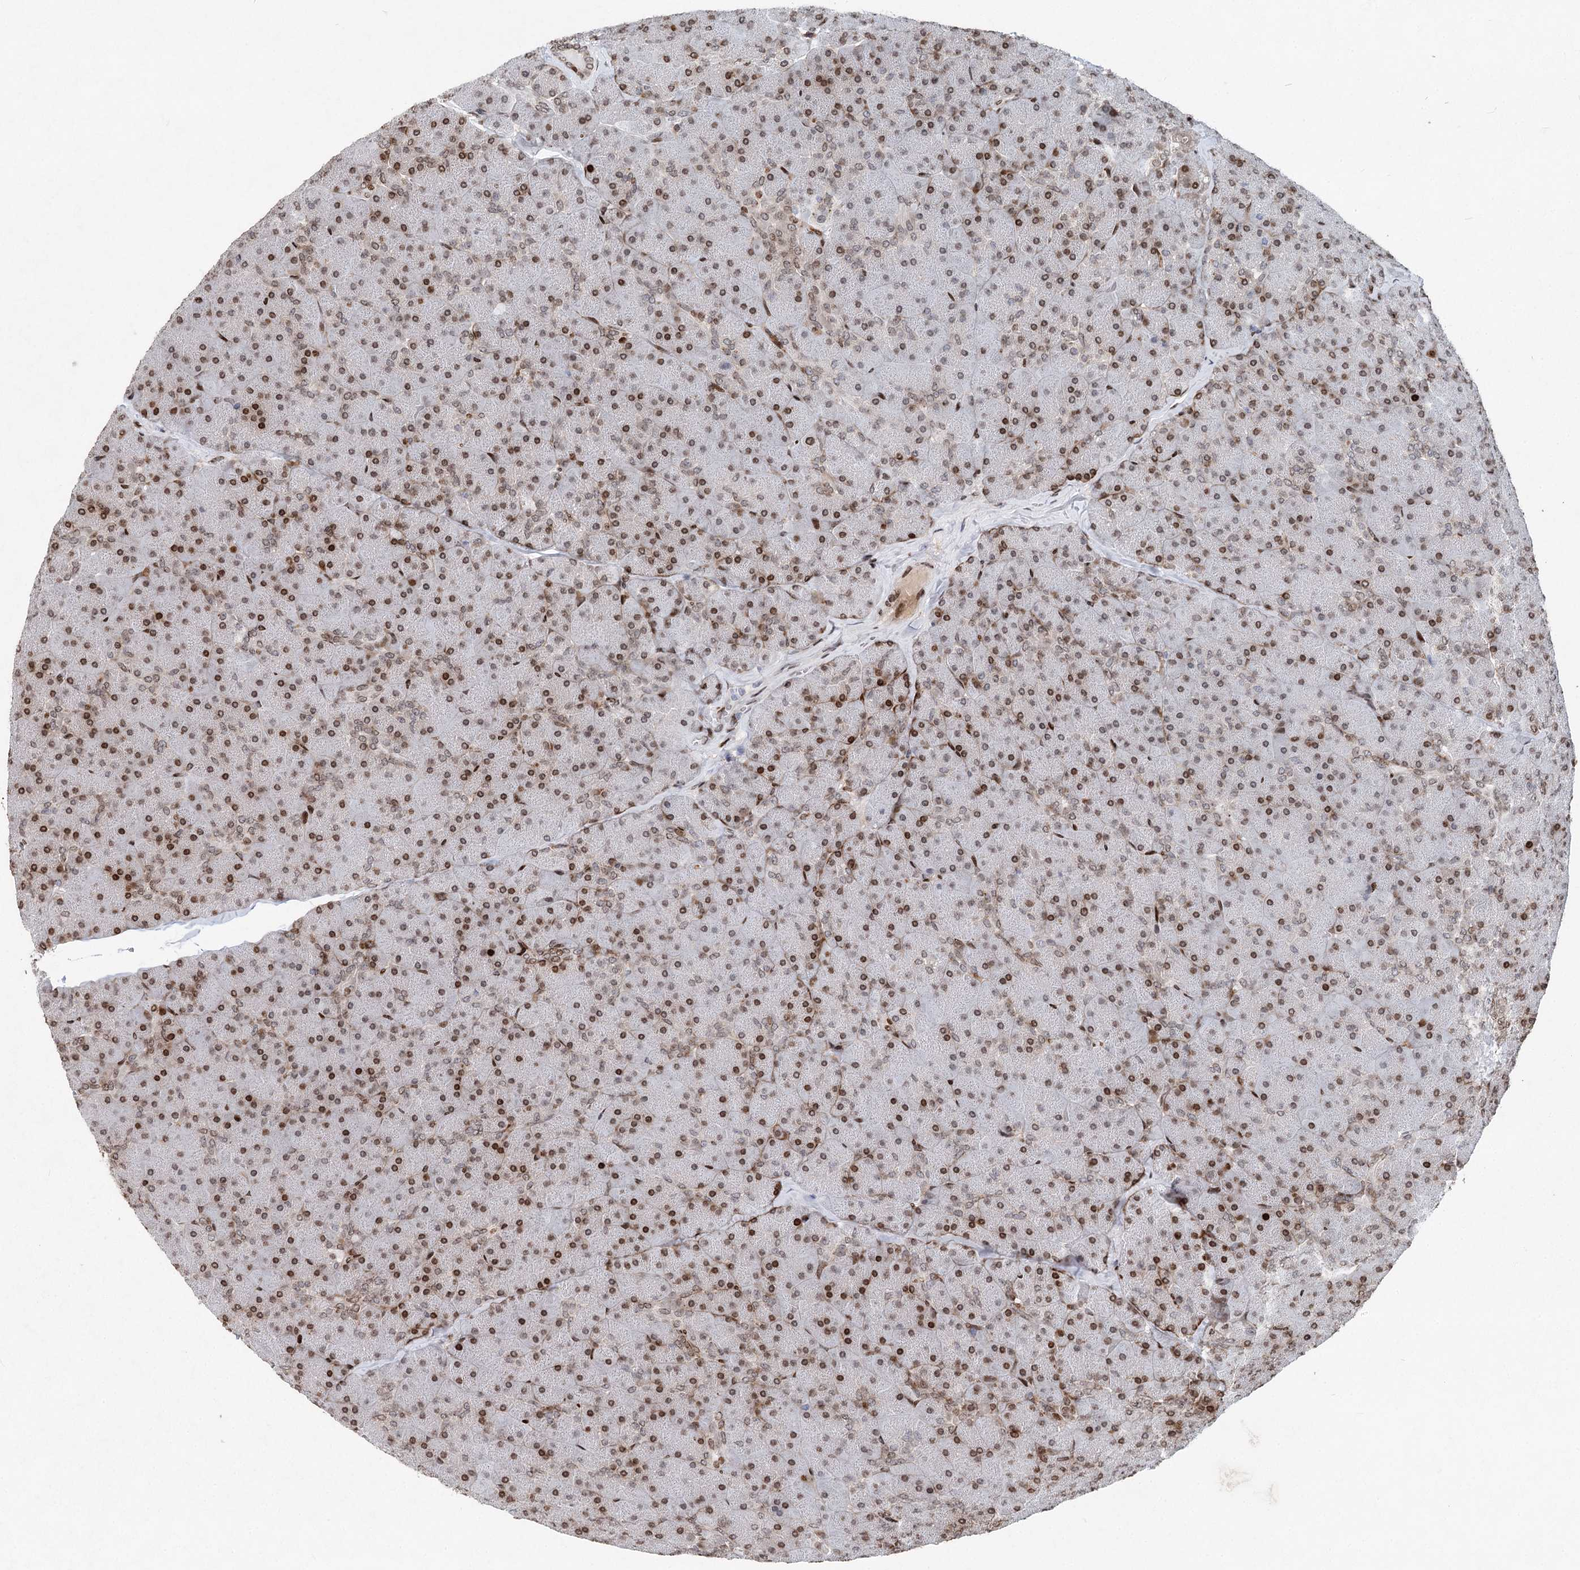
{"staining": {"intensity": "moderate", "quantity": ">75%", "location": "nuclear"}, "tissue": "pancreas", "cell_type": "Exocrine glandular cells", "image_type": "normal", "snomed": [{"axis": "morphology", "description": "Normal tissue, NOS"}, {"axis": "topography", "description": "Pancreas"}], "caption": "Protein expression analysis of benign human pancreas reveals moderate nuclear positivity in approximately >75% of exocrine glandular cells. The staining is performed using DAB (3,3'-diaminobenzidine) brown chromogen to label protein expression. The nuclei are counter-stained blue using hematoxylin.", "gene": "FRMD4A", "patient": {"sex": "male", "age": 36}}